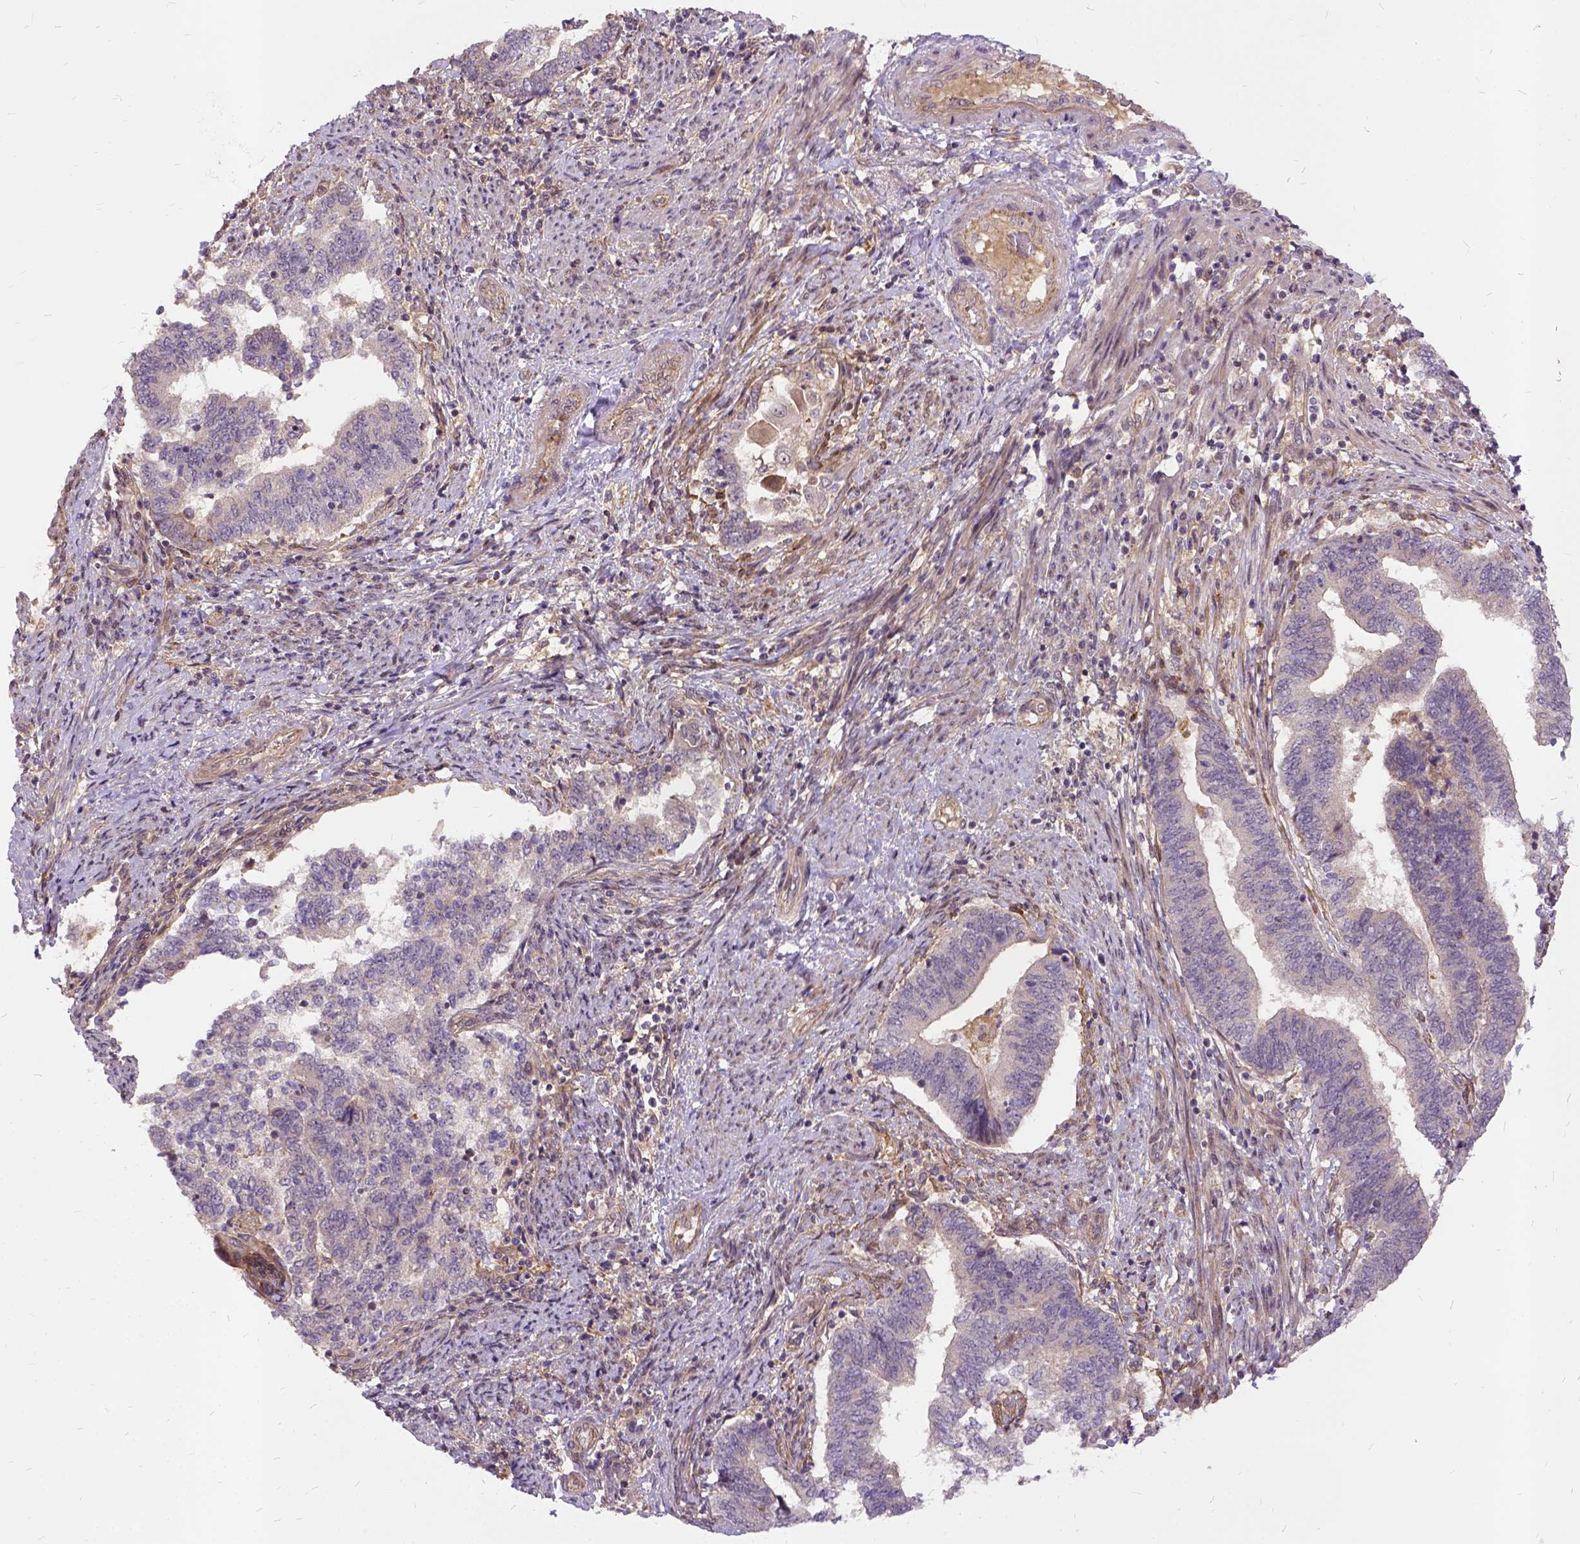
{"staining": {"intensity": "negative", "quantity": "none", "location": "none"}, "tissue": "endometrial cancer", "cell_type": "Tumor cells", "image_type": "cancer", "snomed": [{"axis": "morphology", "description": "Adenocarcinoma, NOS"}, {"axis": "topography", "description": "Endometrium"}], "caption": "High power microscopy histopathology image of an IHC photomicrograph of endometrial adenocarcinoma, revealing no significant staining in tumor cells.", "gene": "ILRUN", "patient": {"sex": "female", "age": 65}}